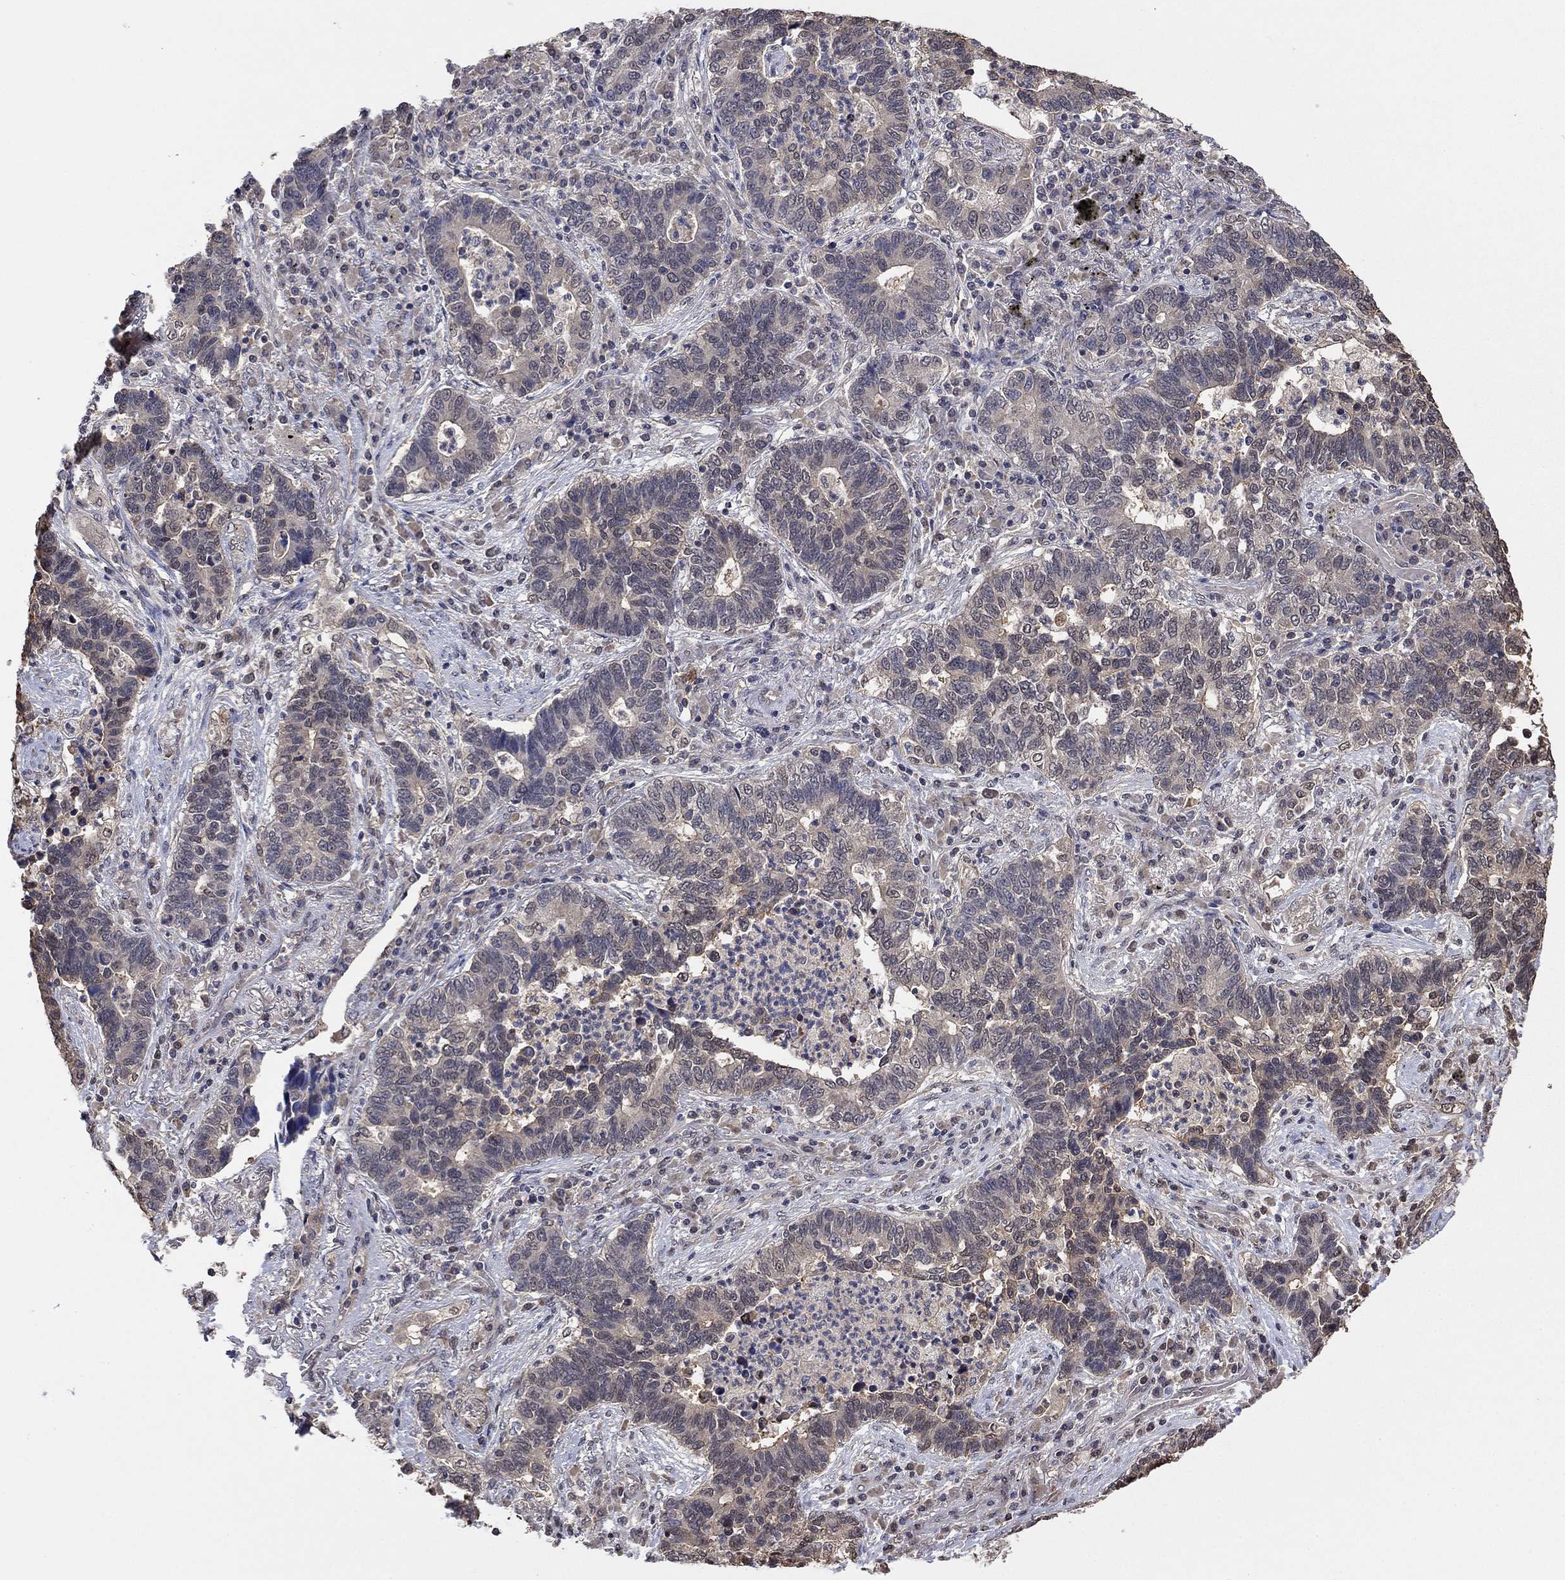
{"staining": {"intensity": "weak", "quantity": "<25%", "location": "cytoplasmic/membranous"}, "tissue": "lung cancer", "cell_type": "Tumor cells", "image_type": "cancer", "snomed": [{"axis": "morphology", "description": "Adenocarcinoma, NOS"}, {"axis": "topography", "description": "Lung"}], "caption": "Immunohistochemistry photomicrograph of human lung cancer stained for a protein (brown), which shows no staining in tumor cells.", "gene": "RNF114", "patient": {"sex": "female", "age": 57}}